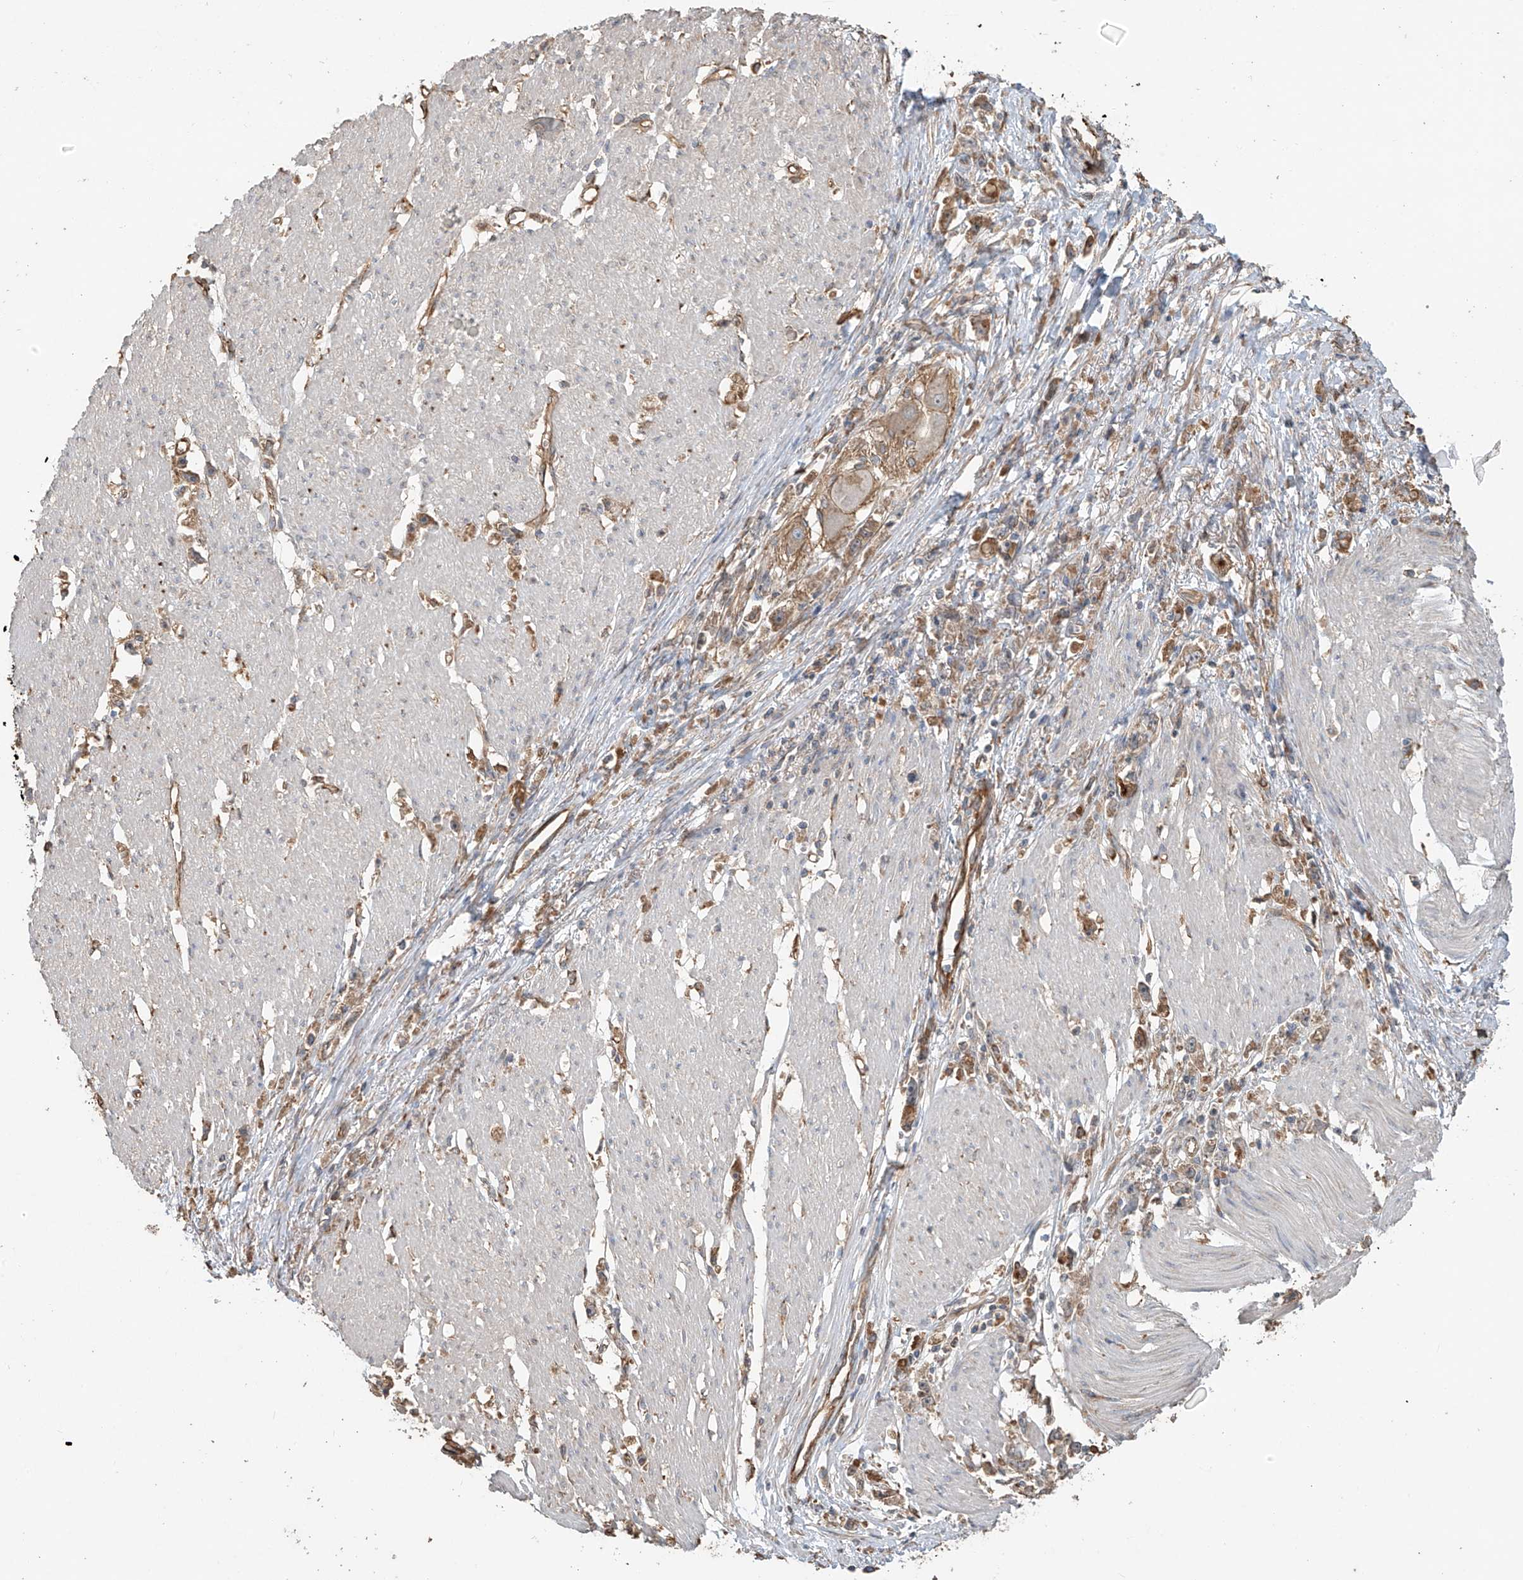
{"staining": {"intensity": "moderate", "quantity": ">75%", "location": "cytoplasmic/membranous"}, "tissue": "stomach cancer", "cell_type": "Tumor cells", "image_type": "cancer", "snomed": [{"axis": "morphology", "description": "Adenocarcinoma, NOS"}, {"axis": "topography", "description": "Stomach"}], "caption": "Immunohistochemical staining of stomach adenocarcinoma exhibits medium levels of moderate cytoplasmic/membranous protein expression in approximately >75% of tumor cells.", "gene": "AGBL5", "patient": {"sex": "female", "age": 59}}